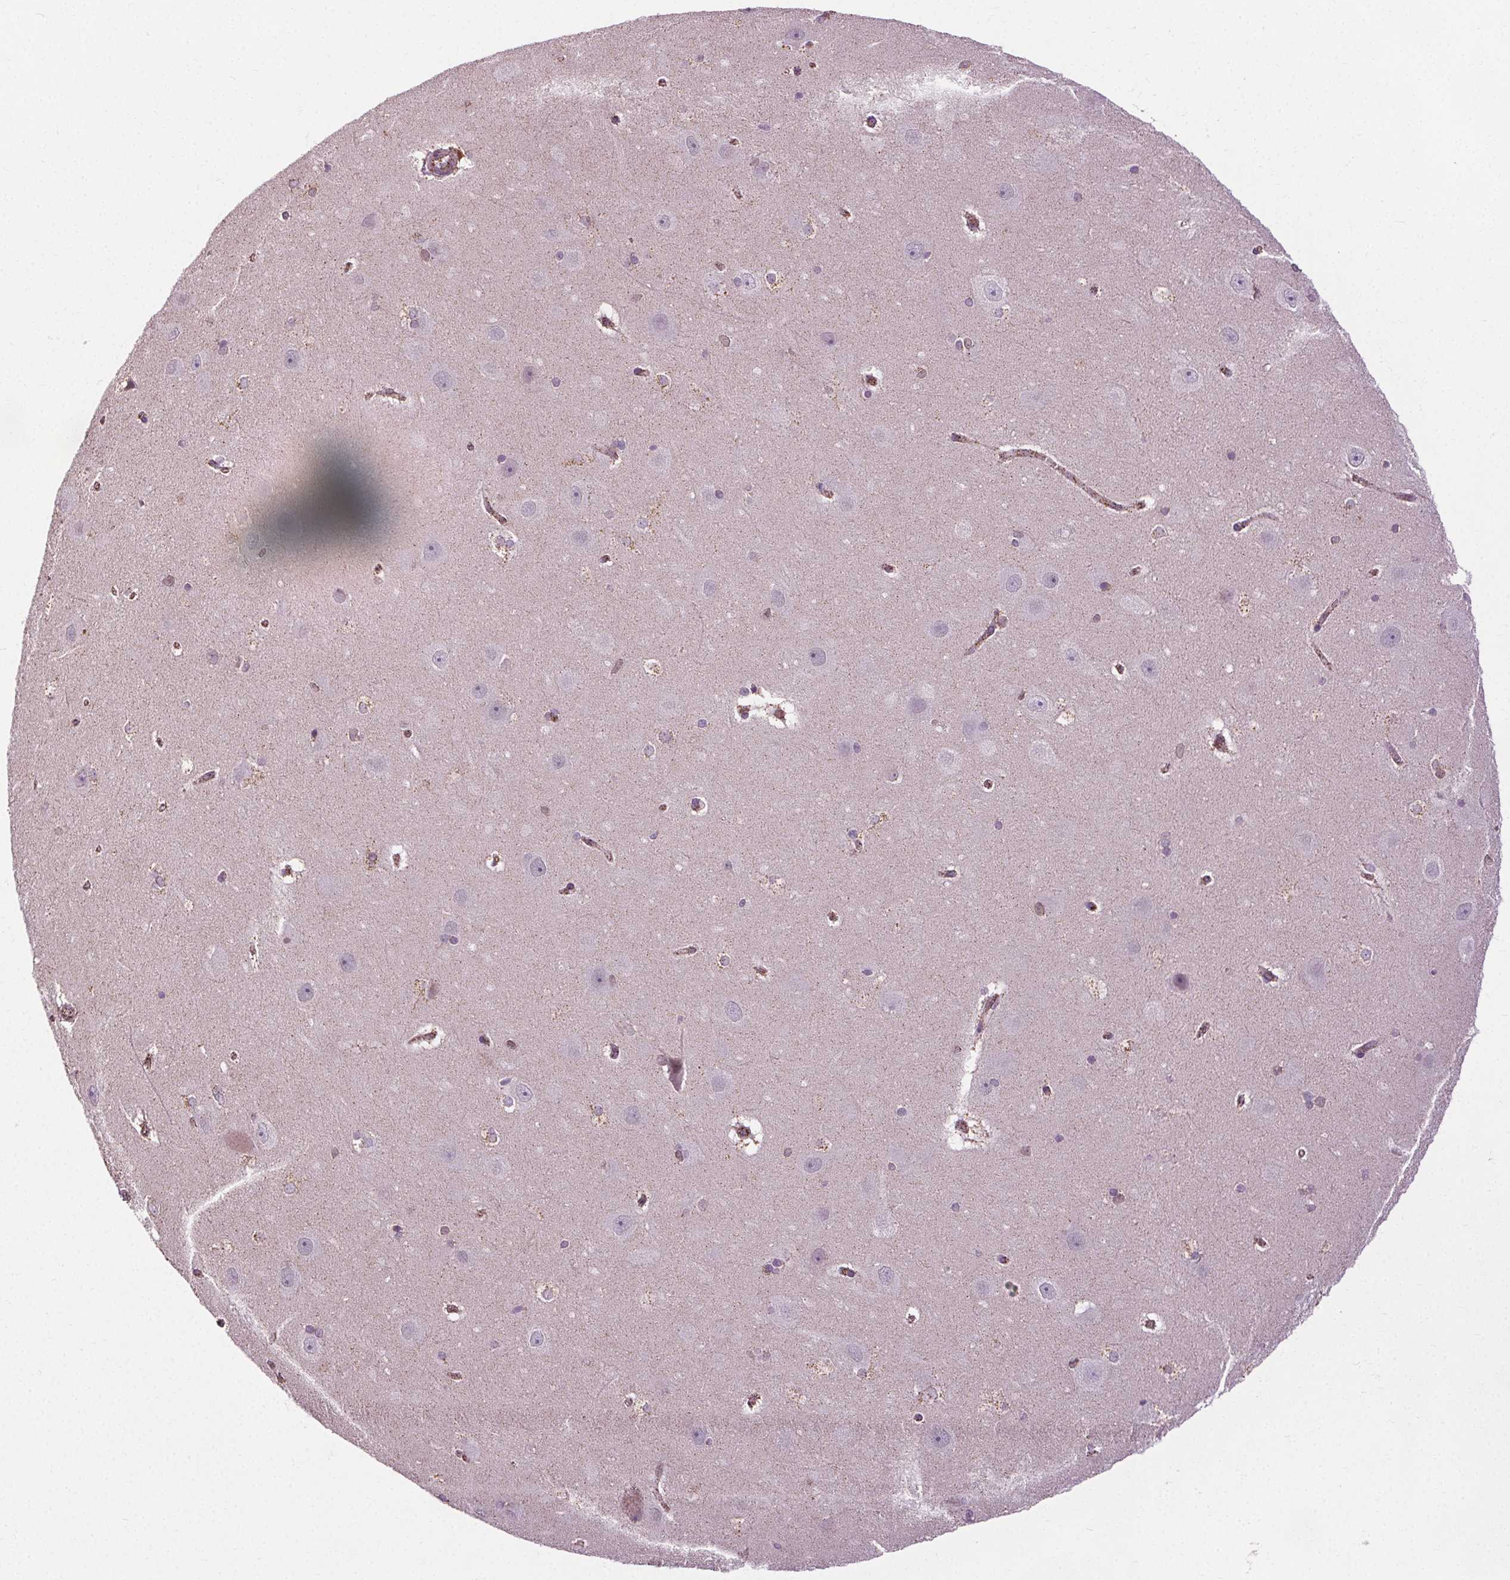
{"staining": {"intensity": "negative", "quantity": "none", "location": "none"}, "tissue": "hippocampus", "cell_type": "Glial cells", "image_type": "normal", "snomed": [{"axis": "morphology", "description": "Normal tissue, NOS"}, {"axis": "topography", "description": "Cerebral cortex"}, {"axis": "topography", "description": "Hippocampus"}], "caption": "Image shows no protein staining in glial cells of unremarkable hippocampus.", "gene": "LFNG", "patient": {"sex": "female", "age": 19}}